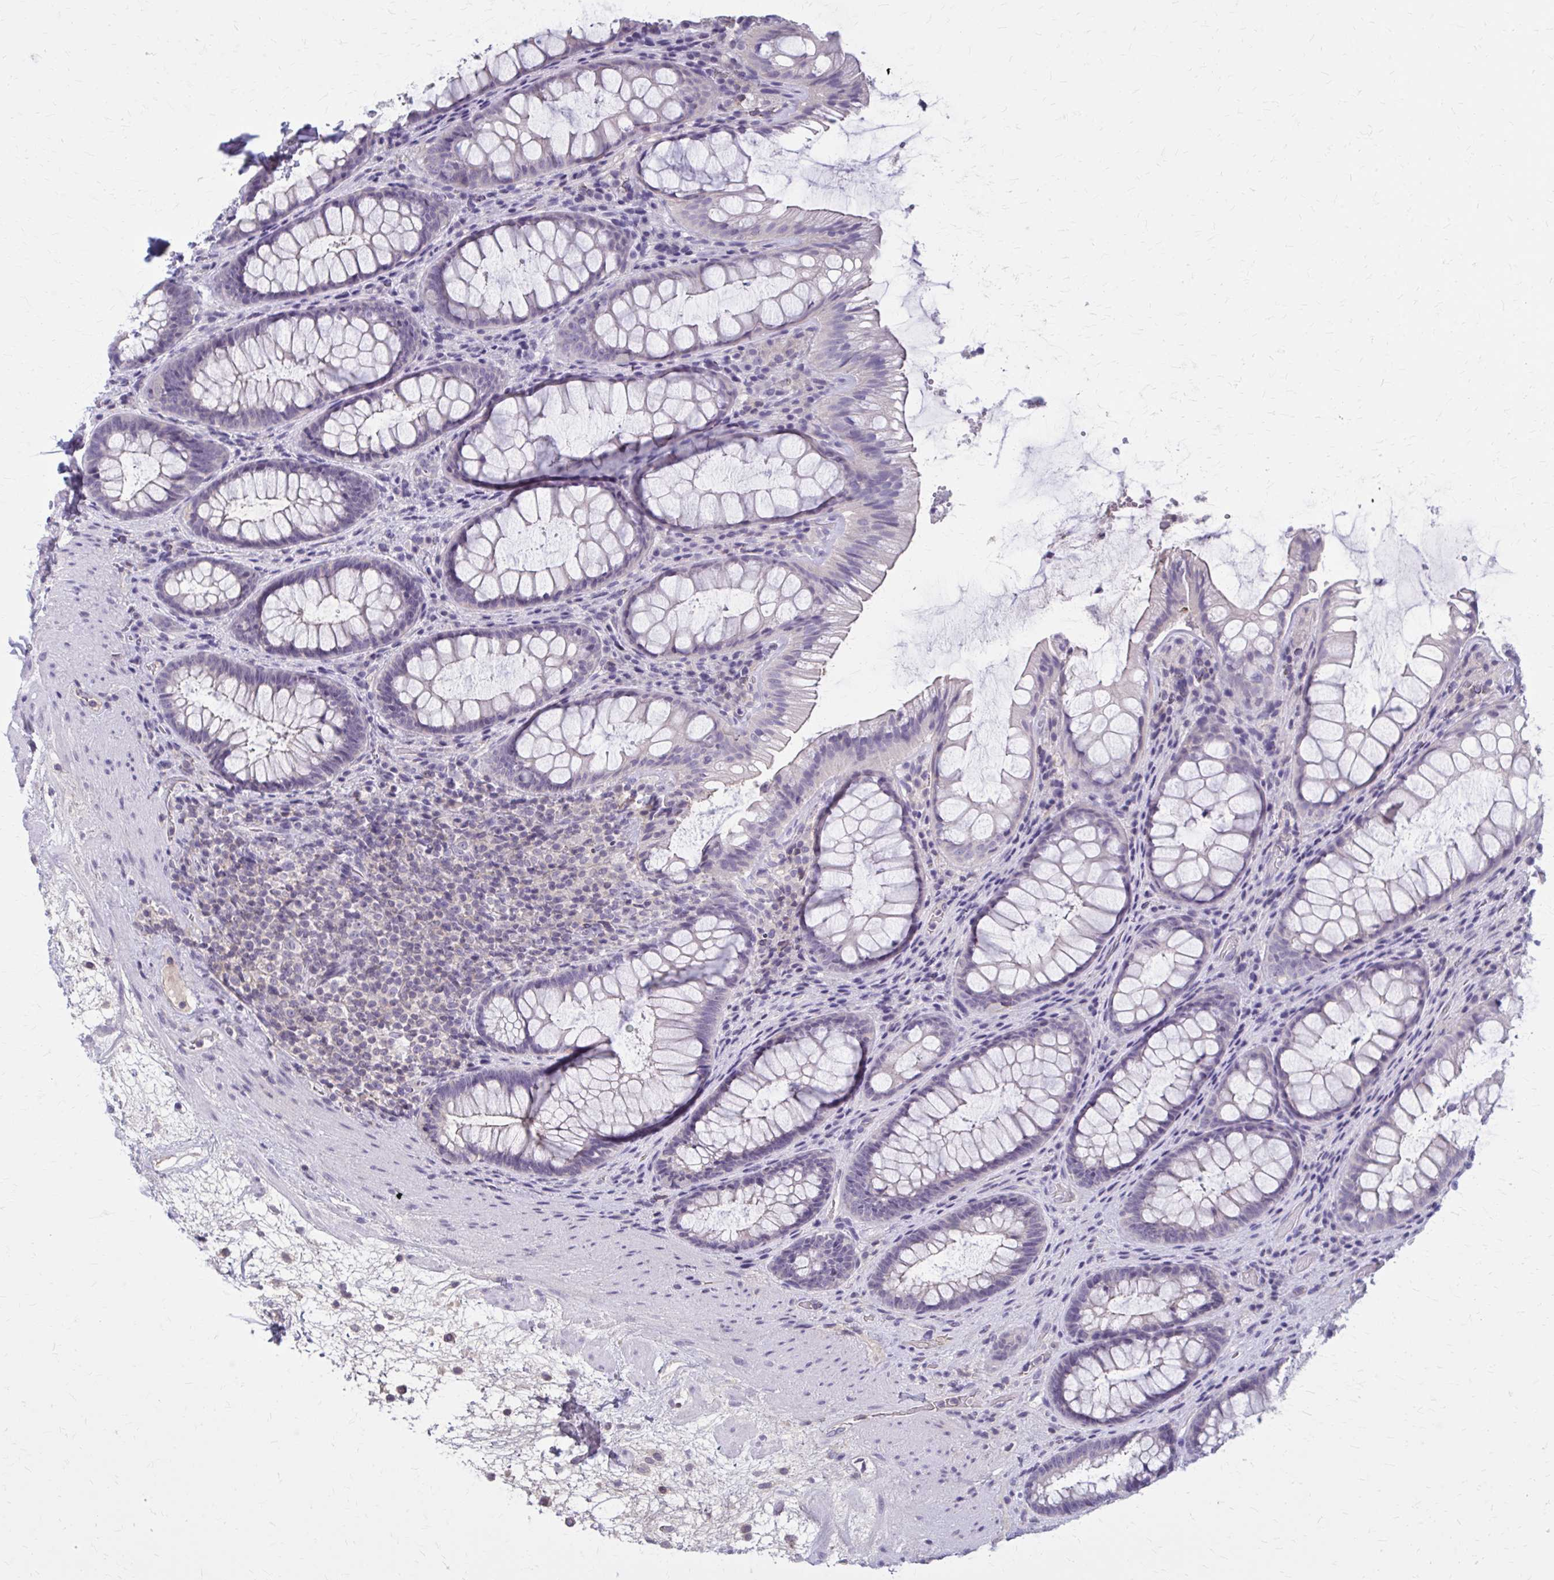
{"staining": {"intensity": "negative", "quantity": "none", "location": "none"}, "tissue": "rectum", "cell_type": "Glandular cells", "image_type": "normal", "snomed": [{"axis": "morphology", "description": "Normal tissue, NOS"}, {"axis": "topography", "description": "Rectum"}], "caption": "This photomicrograph is of normal rectum stained with IHC to label a protein in brown with the nuclei are counter-stained blue. There is no expression in glandular cells. (Immunohistochemistry (ihc), brightfield microscopy, high magnification).", "gene": "OR4A47", "patient": {"sex": "male", "age": 72}}